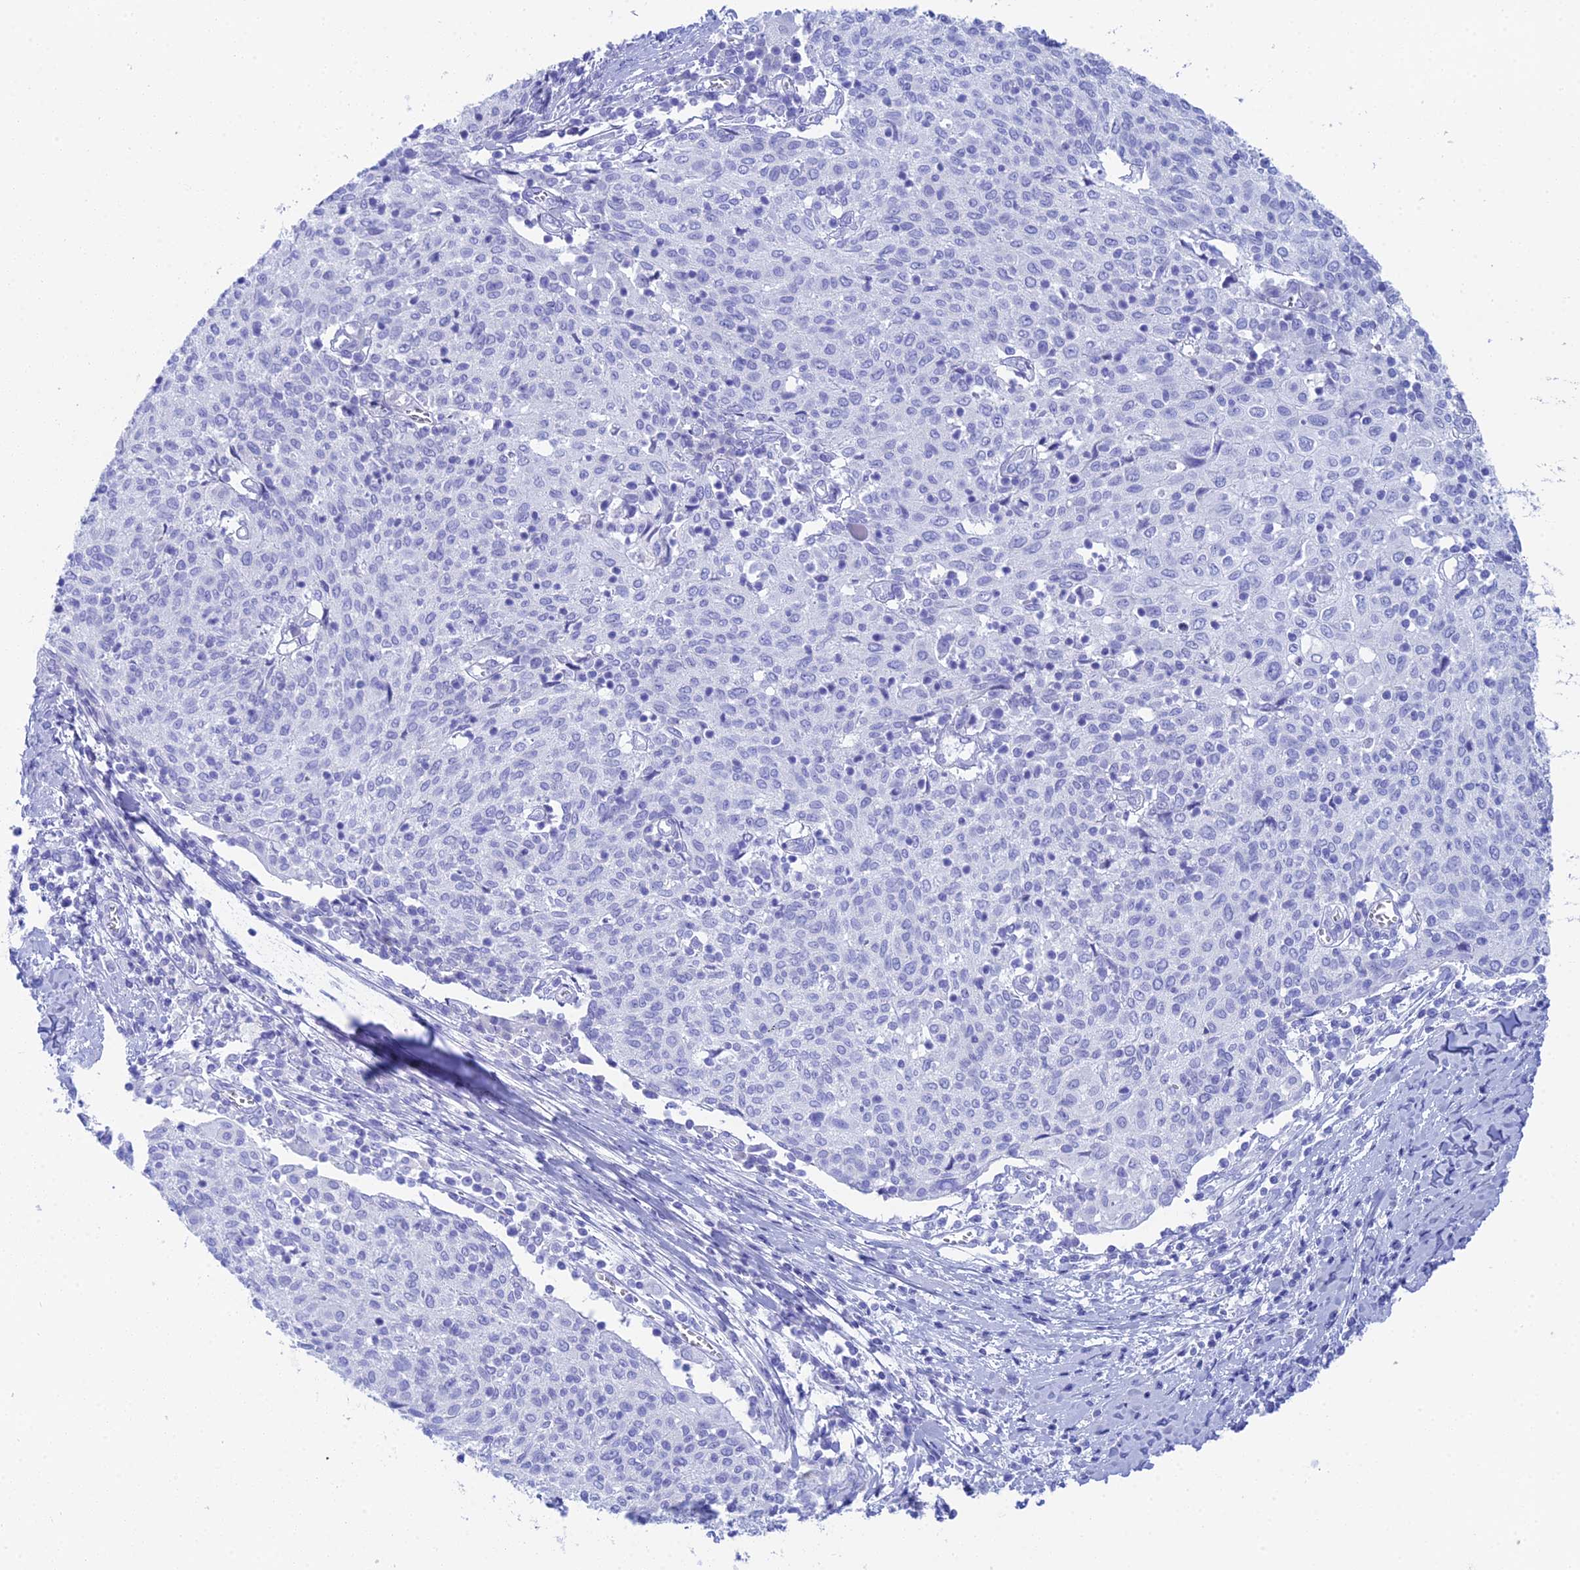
{"staining": {"intensity": "negative", "quantity": "none", "location": "none"}, "tissue": "cervical cancer", "cell_type": "Tumor cells", "image_type": "cancer", "snomed": [{"axis": "morphology", "description": "Squamous cell carcinoma, NOS"}, {"axis": "topography", "description": "Cervix"}], "caption": "The photomicrograph displays no significant expression in tumor cells of cervical squamous cell carcinoma.", "gene": "REG1A", "patient": {"sex": "female", "age": 52}}